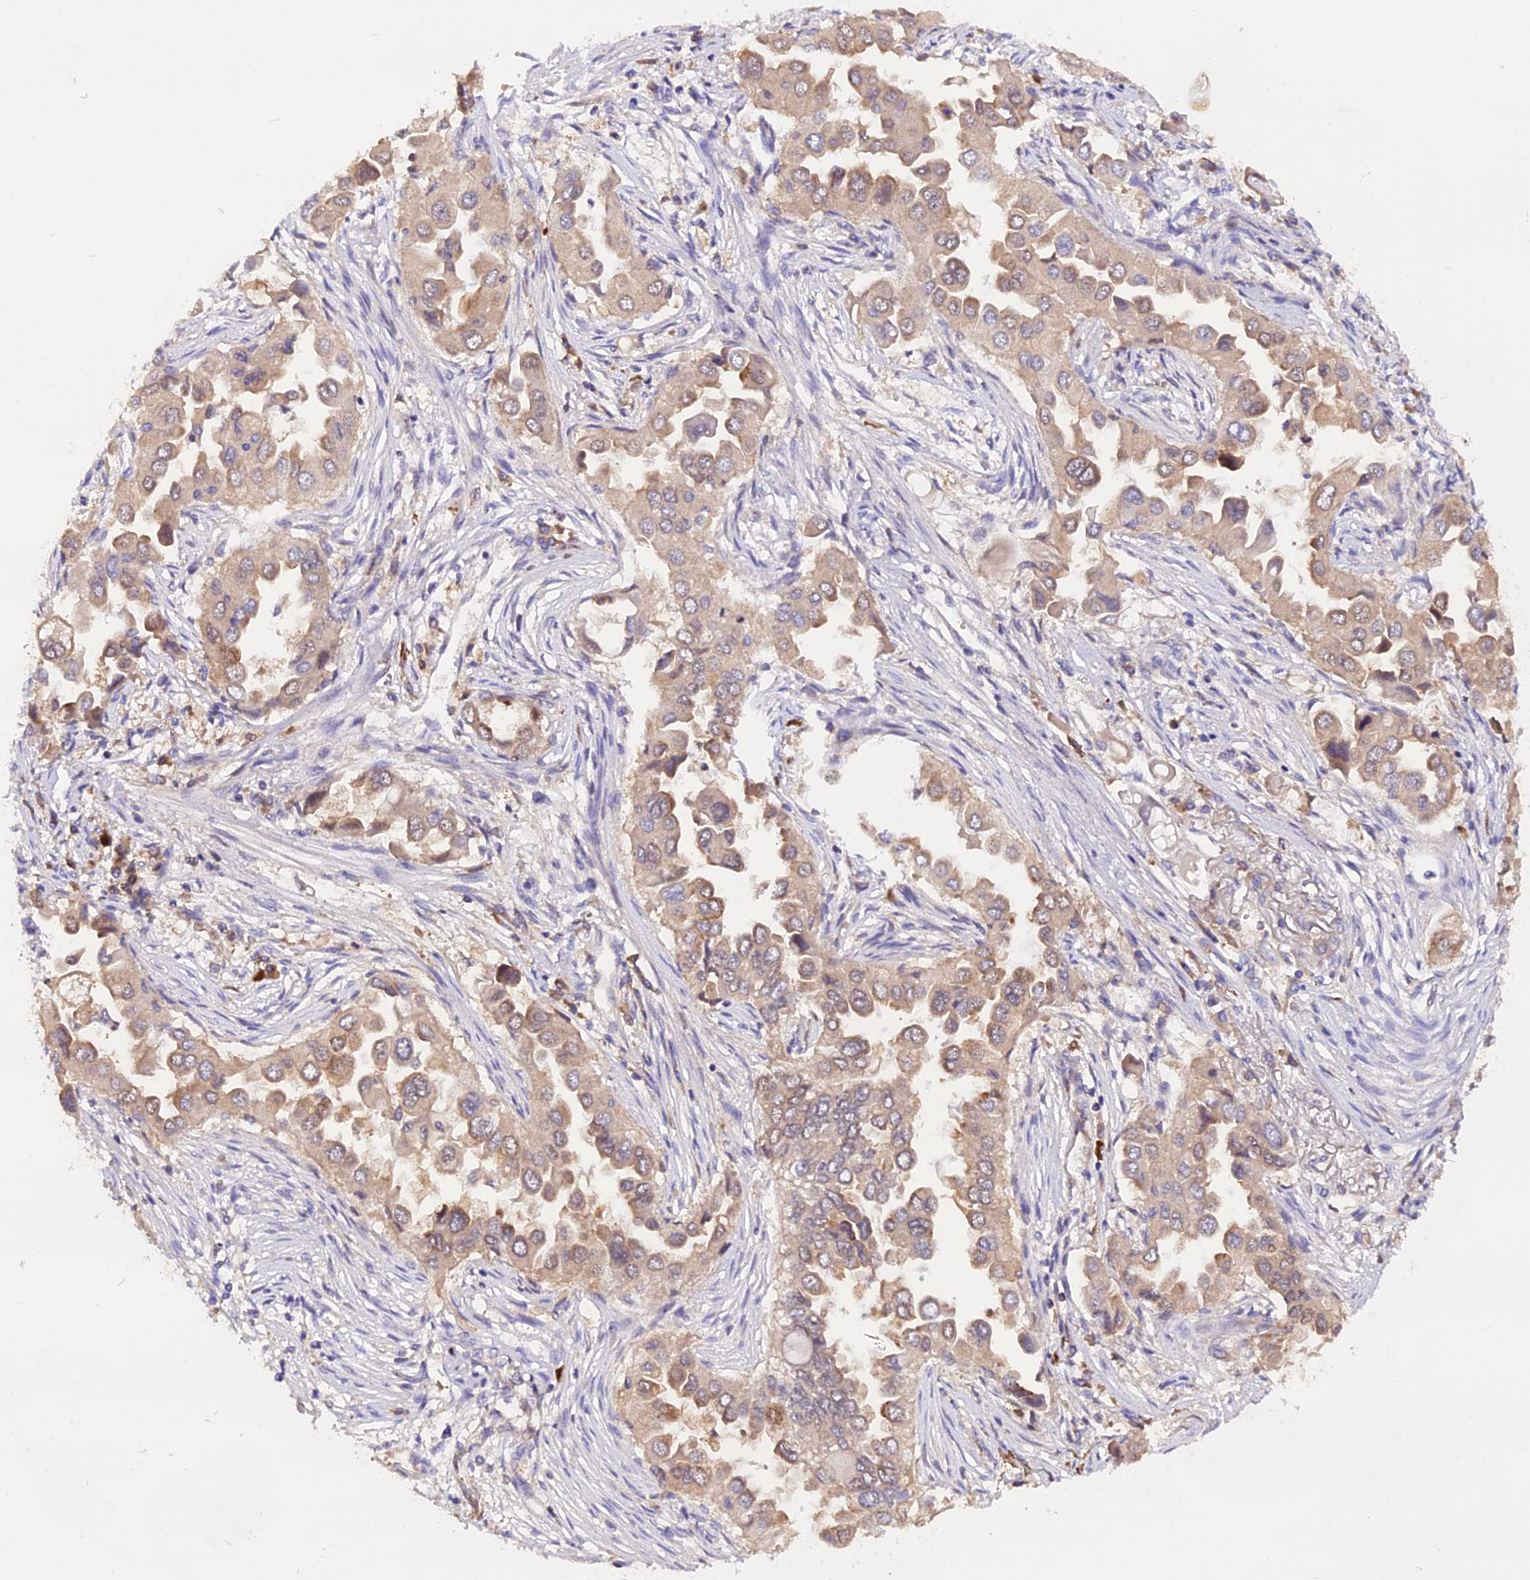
{"staining": {"intensity": "weak", "quantity": "25%-75%", "location": "cytoplasmic/membranous"}, "tissue": "lung cancer", "cell_type": "Tumor cells", "image_type": "cancer", "snomed": [{"axis": "morphology", "description": "Adenocarcinoma, NOS"}, {"axis": "topography", "description": "Lung"}], "caption": "High-magnification brightfield microscopy of lung adenocarcinoma stained with DAB (3,3'-diaminobenzidine) (brown) and counterstained with hematoxylin (blue). tumor cells exhibit weak cytoplasmic/membranous staining is identified in approximately25%-75% of cells. (IHC, brightfield microscopy, high magnification).", "gene": "MARK4", "patient": {"sex": "female", "age": 76}}